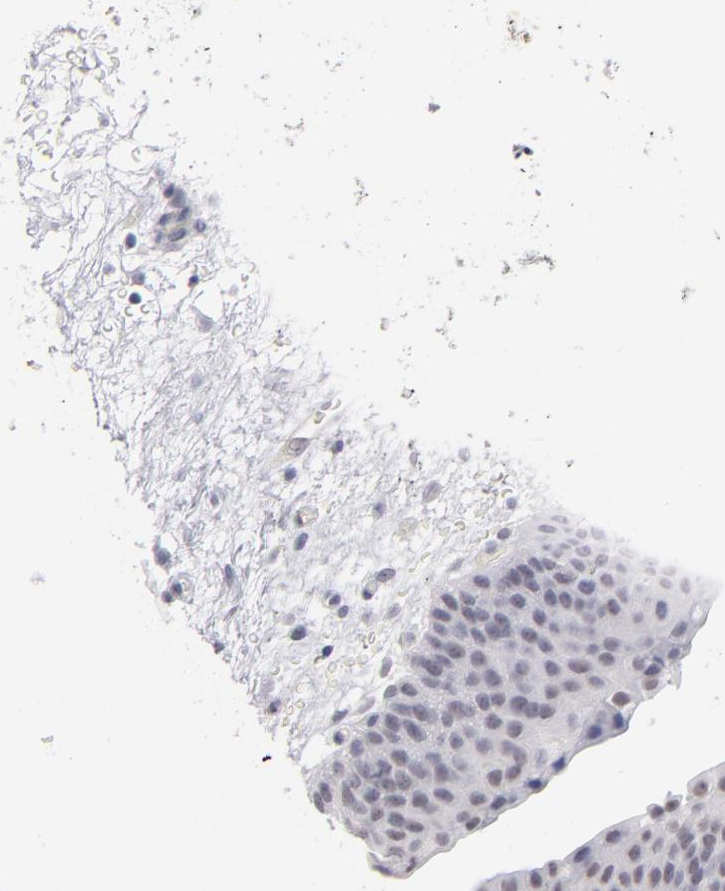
{"staining": {"intensity": "weak", "quantity": "25%-75%", "location": "nuclear"}, "tissue": "urinary bladder", "cell_type": "Urothelial cells", "image_type": "normal", "snomed": [{"axis": "morphology", "description": "Normal tissue, NOS"}, {"axis": "morphology", "description": "Dysplasia, NOS"}, {"axis": "topography", "description": "Urinary bladder"}], "caption": "The image reveals immunohistochemical staining of benign urinary bladder. There is weak nuclear expression is appreciated in about 25%-75% of urothelial cells. (DAB IHC, brown staining for protein, blue staining for nuclei).", "gene": "TEX11", "patient": {"sex": "male", "age": 35}}